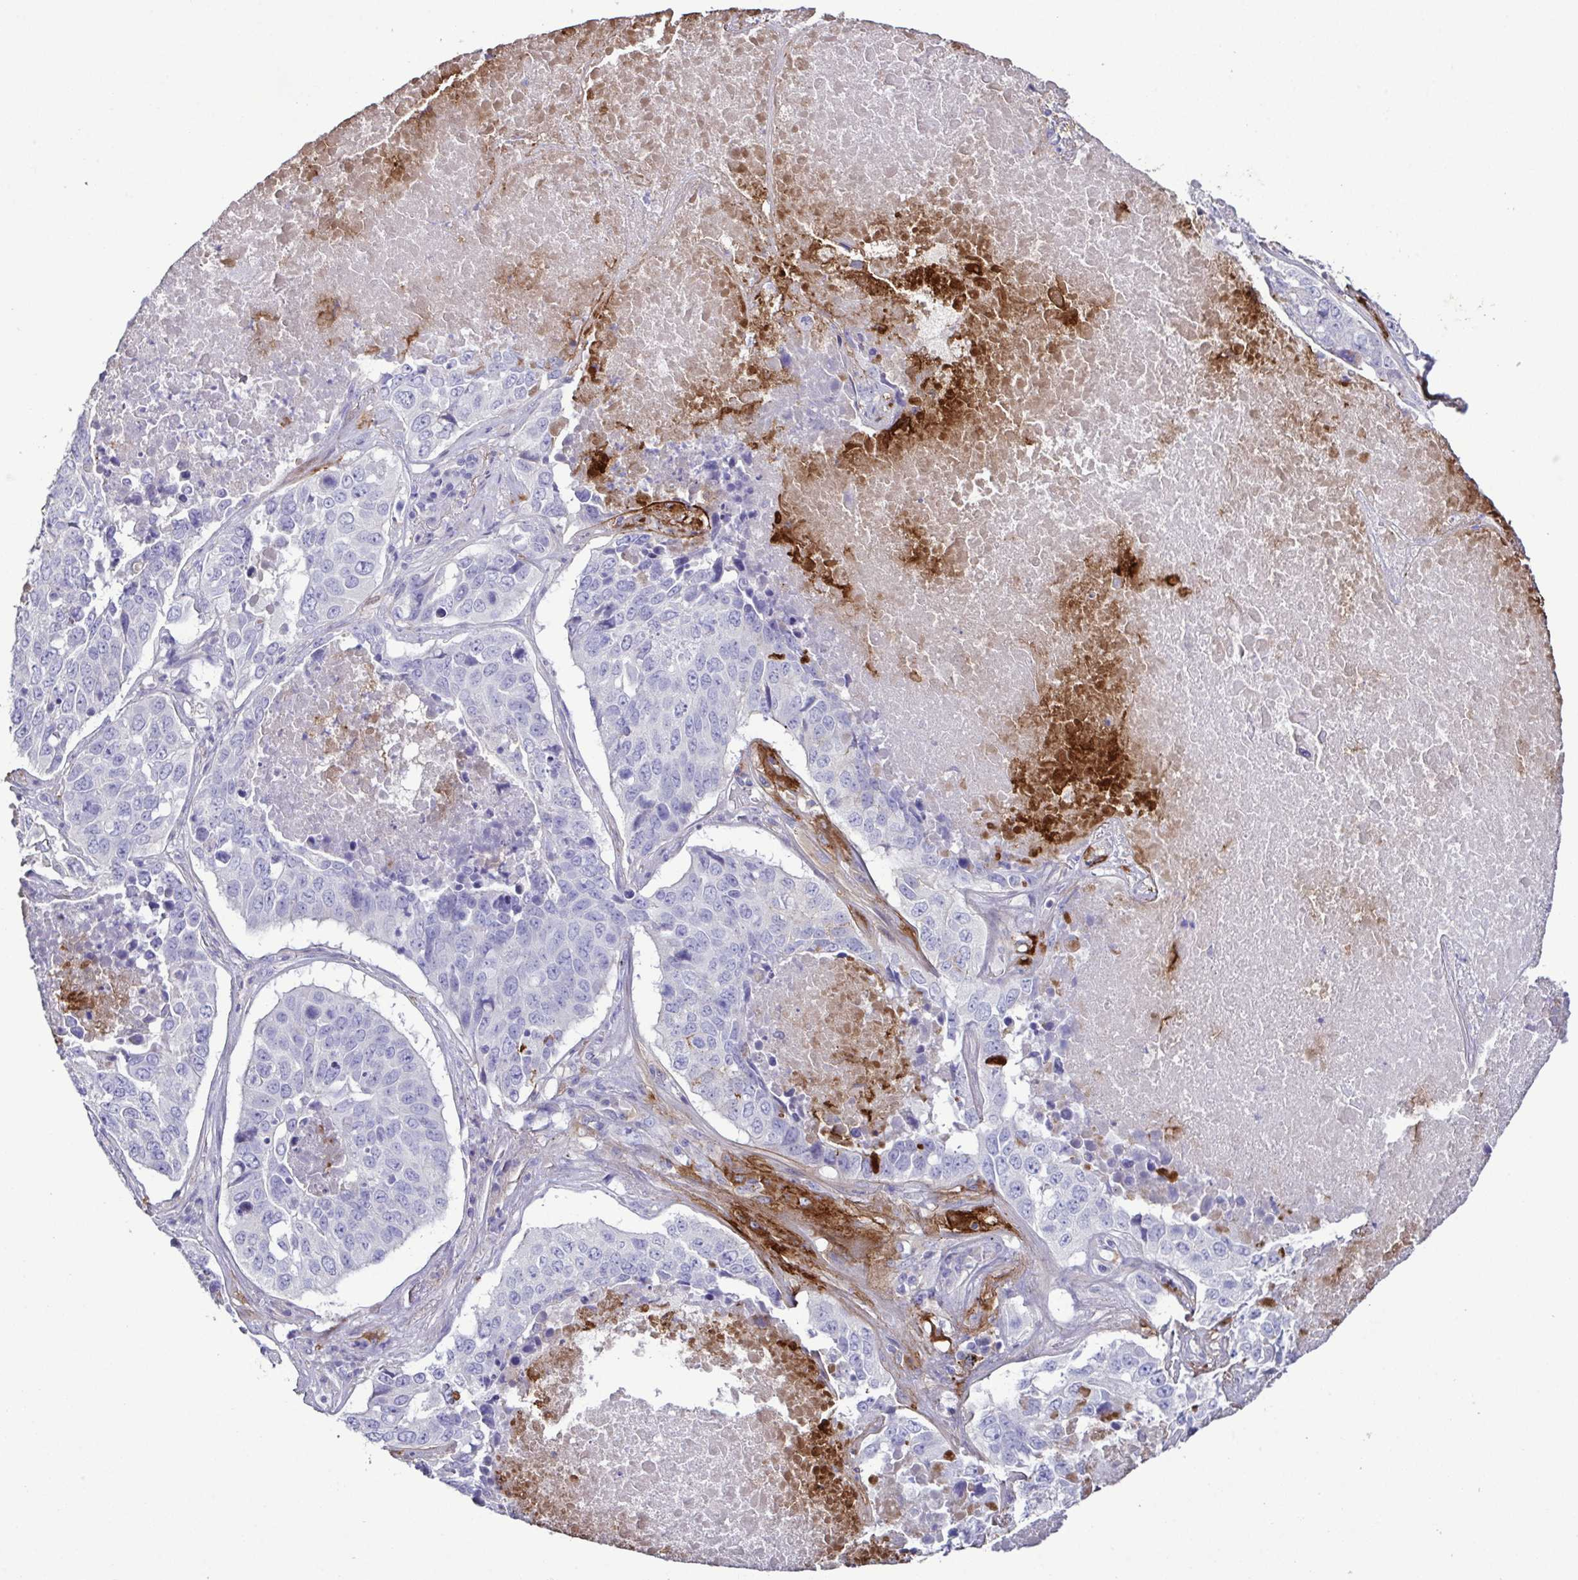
{"staining": {"intensity": "negative", "quantity": "none", "location": "none"}, "tissue": "lung cancer", "cell_type": "Tumor cells", "image_type": "cancer", "snomed": [{"axis": "morphology", "description": "Normal tissue, NOS"}, {"axis": "morphology", "description": "Squamous cell carcinoma, NOS"}, {"axis": "topography", "description": "Bronchus"}, {"axis": "topography", "description": "Lung"}], "caption": "High power microscopy micrograph of an IHC image of squamous cell carcinoma (lung), revealing no significant expression in tumor cells.", "gene": "MARCO", "patient": {"sex": "male", "age": 64}}